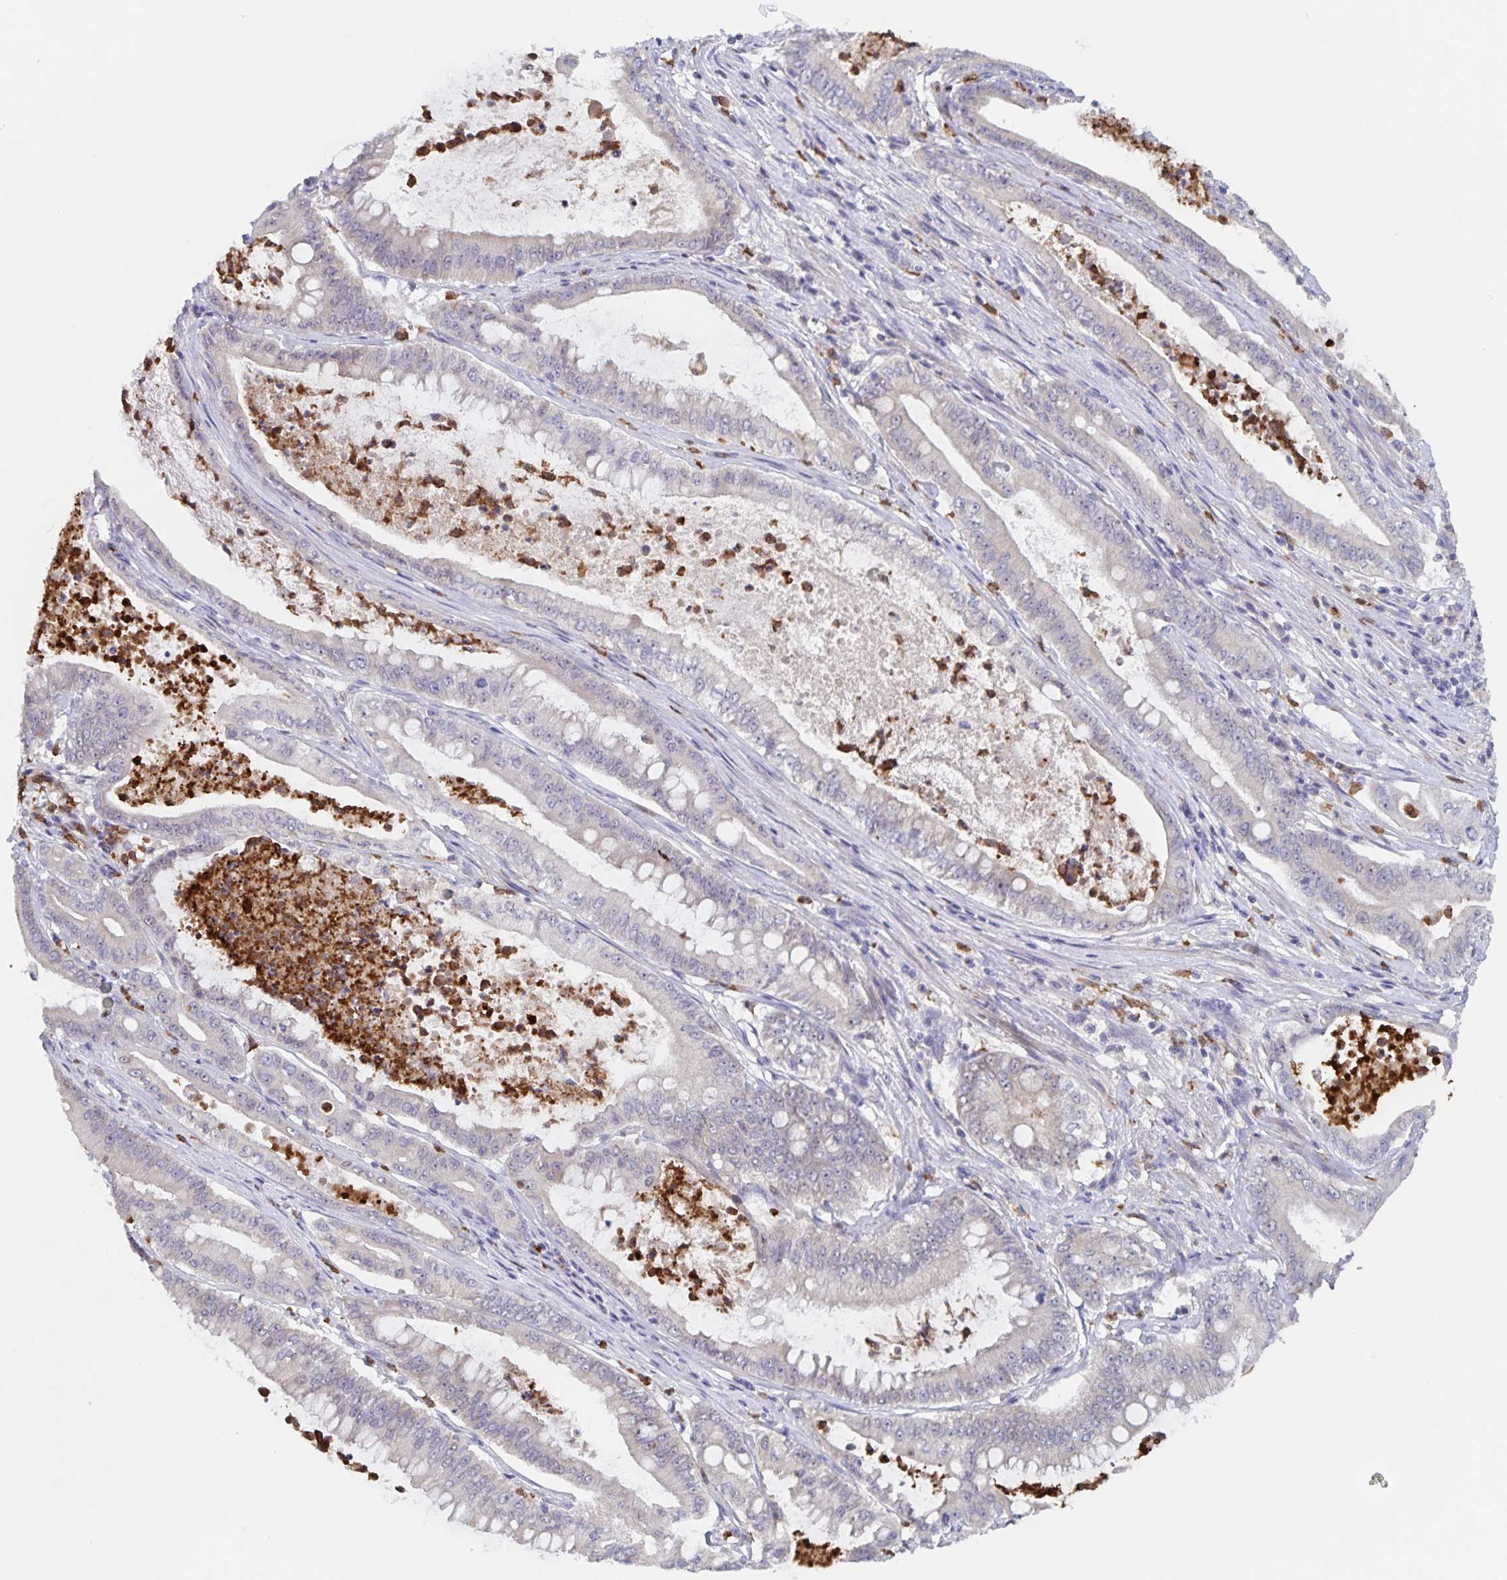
{"staining": {"intensity": "negative", "quantity": "none", "location": "none"}, "tissue": "pancreatic cancer", "cell_type": "Tumor cells", "image_type": "cancer", "snomed": [{"axis": "morphology", "description": "Adenocarcinoma, NOS"}, {"axis": "topography", "description": "Pancreas"}], "caption": "This micrograph is of adenocarcinoma (pancreatic) stained with IHC to label a protein in brown with the nuclei are counter-stained blue. There is no positivity in tumor cells.", "gene": "CDC42BPG", "patient": {"sex": "male", "age": 71}}